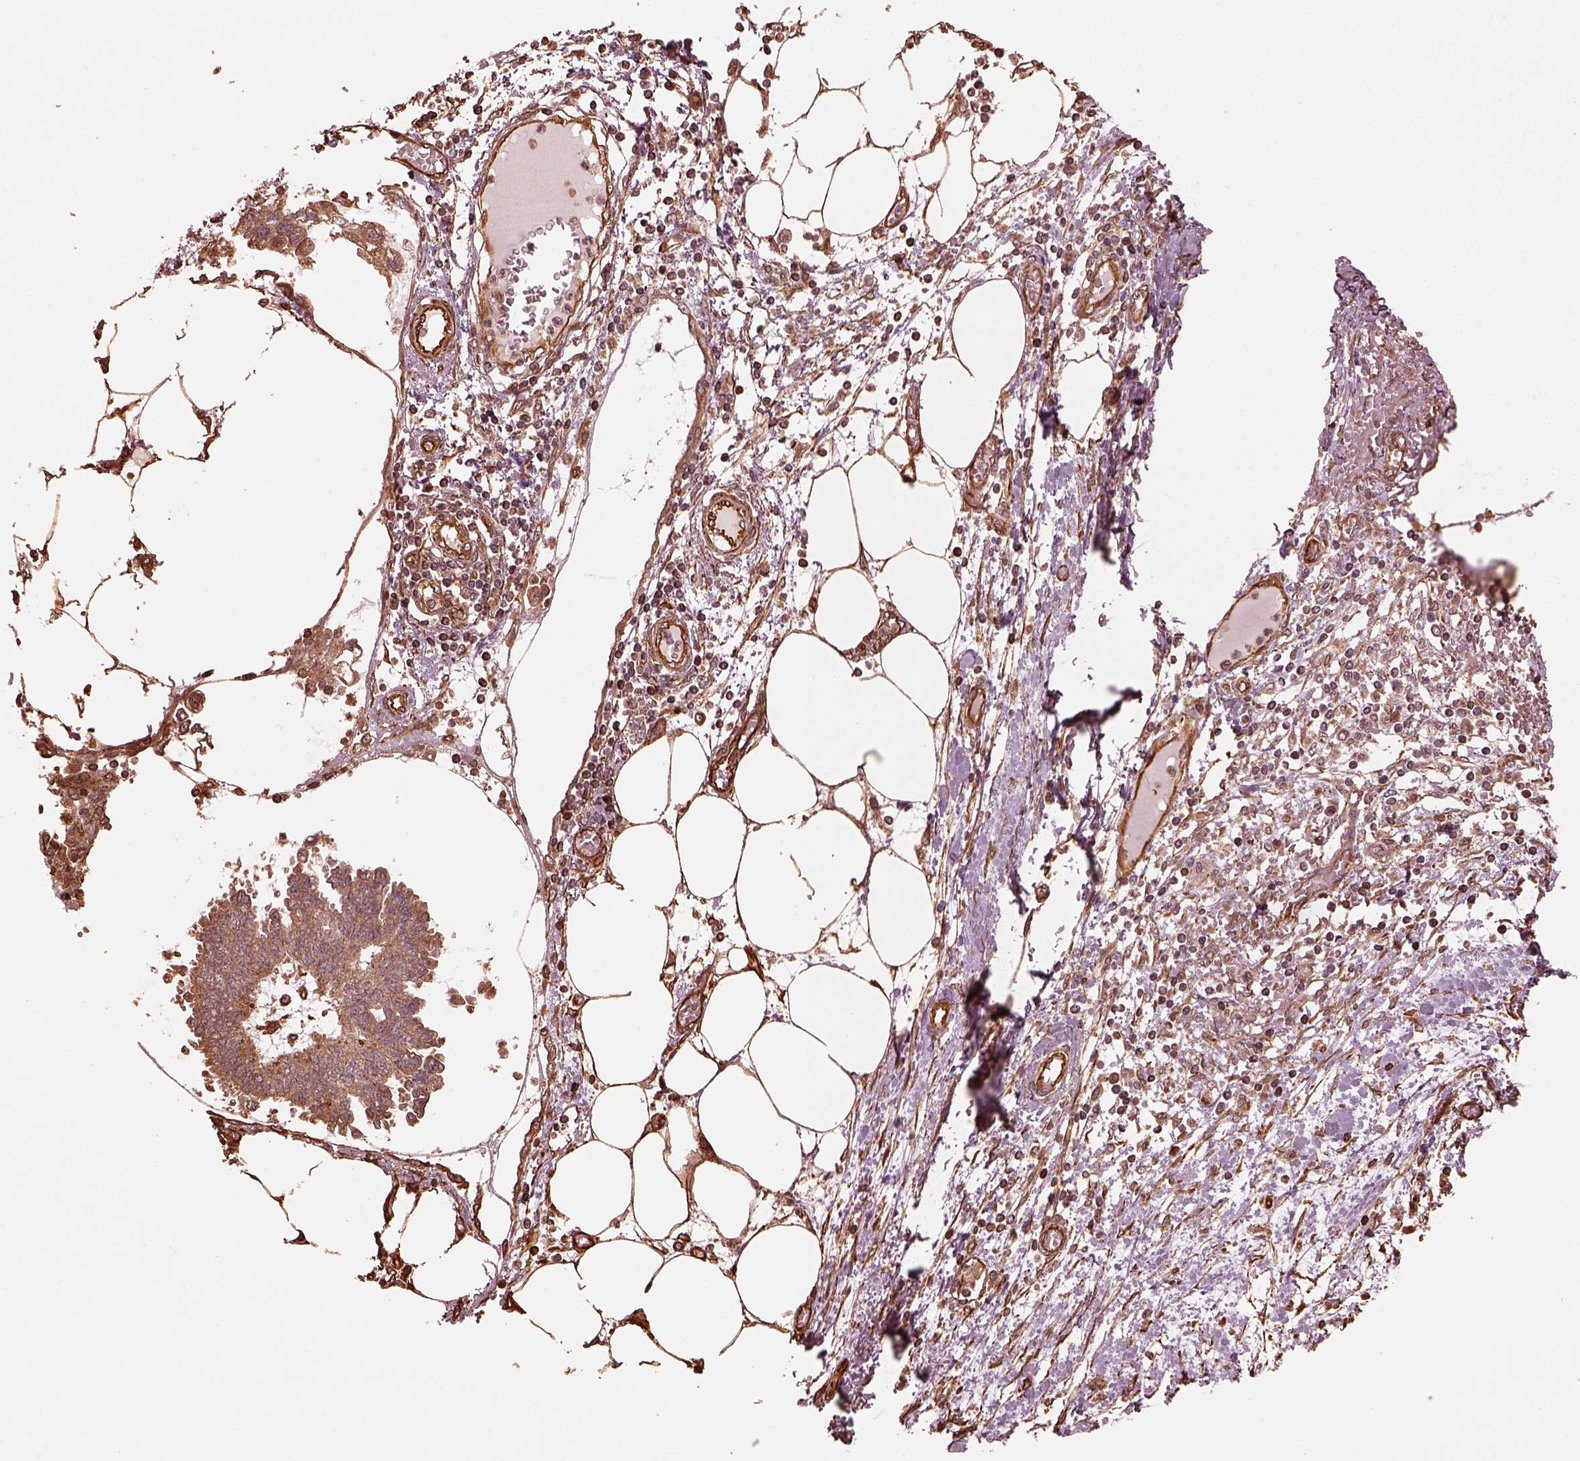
{"staining": {"intensity": "weak", "quantity": "25%-75%", "location": "cytoplasmic/membranous"}, "tissue": "endometrial cancer", "cell_type": "Tumor cells", "image_type": "cancer", "snomed": [{"axis": "morphology", "description": "Adenocarcinoma, NOS"}, {"axis": "morphology", "description": "Adenocarcinoma, metastatic, NOS"}, {"axis": "topography", "description": "Adipose tissue"}, {"axis": "topography", "description": "Endometrium"}], "caption": "IHC staining of adenocarcinoma (endometrial), which reveals low levels of weak cytoplasmic/membranous staining in approximately 25%-75% of tumor cells indicating weak cytoplasmic/membranous protein staining. The staining was performed using DAB (brown) for protein detection and nuclei were counterstained in hematoxylin (blue).", "gene": "GTPBP1", "patient": {"sex": "female", "age": 67}}